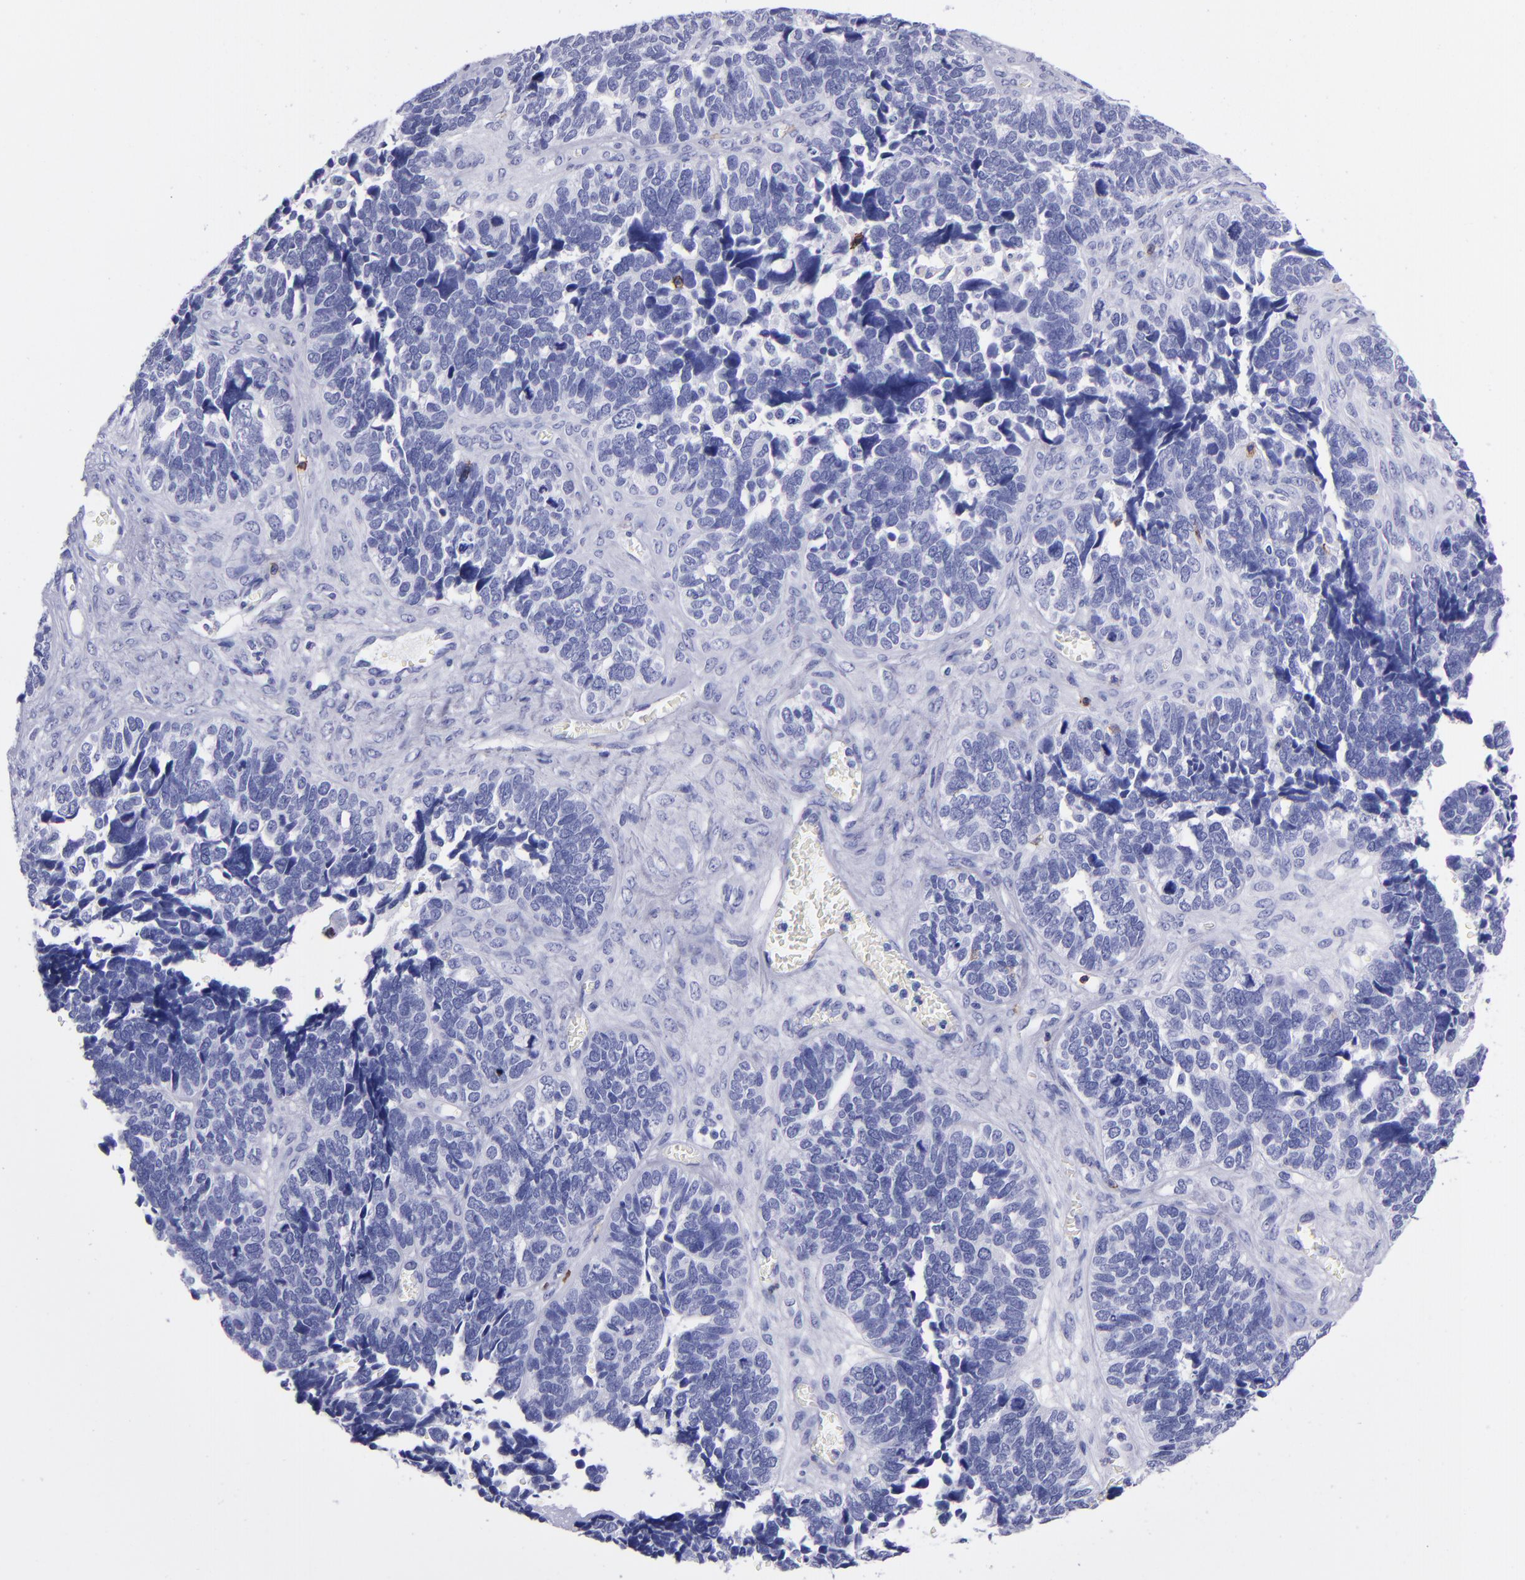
{"staining": {"intensity": "negative", "quantity": "none", "location": "none"}, "tissue": "ovarian cancer", "cell_type": "Tumor cells", "image_type": "cancer", "snomed": [{"axis": "morphology", "description": "Cystadenocarcinoma, serous, NOS"}, {"axis": "topography", "description": "Ovary"}], "caption": "Photomicrograph shows no protein staining in tumor cells of ovarian cancer (serous cystadenocarcinoma) tissue. Nuclei are stained in blue.", "gene": "CD6", "patient": {"sex": "female", "age": 77}}